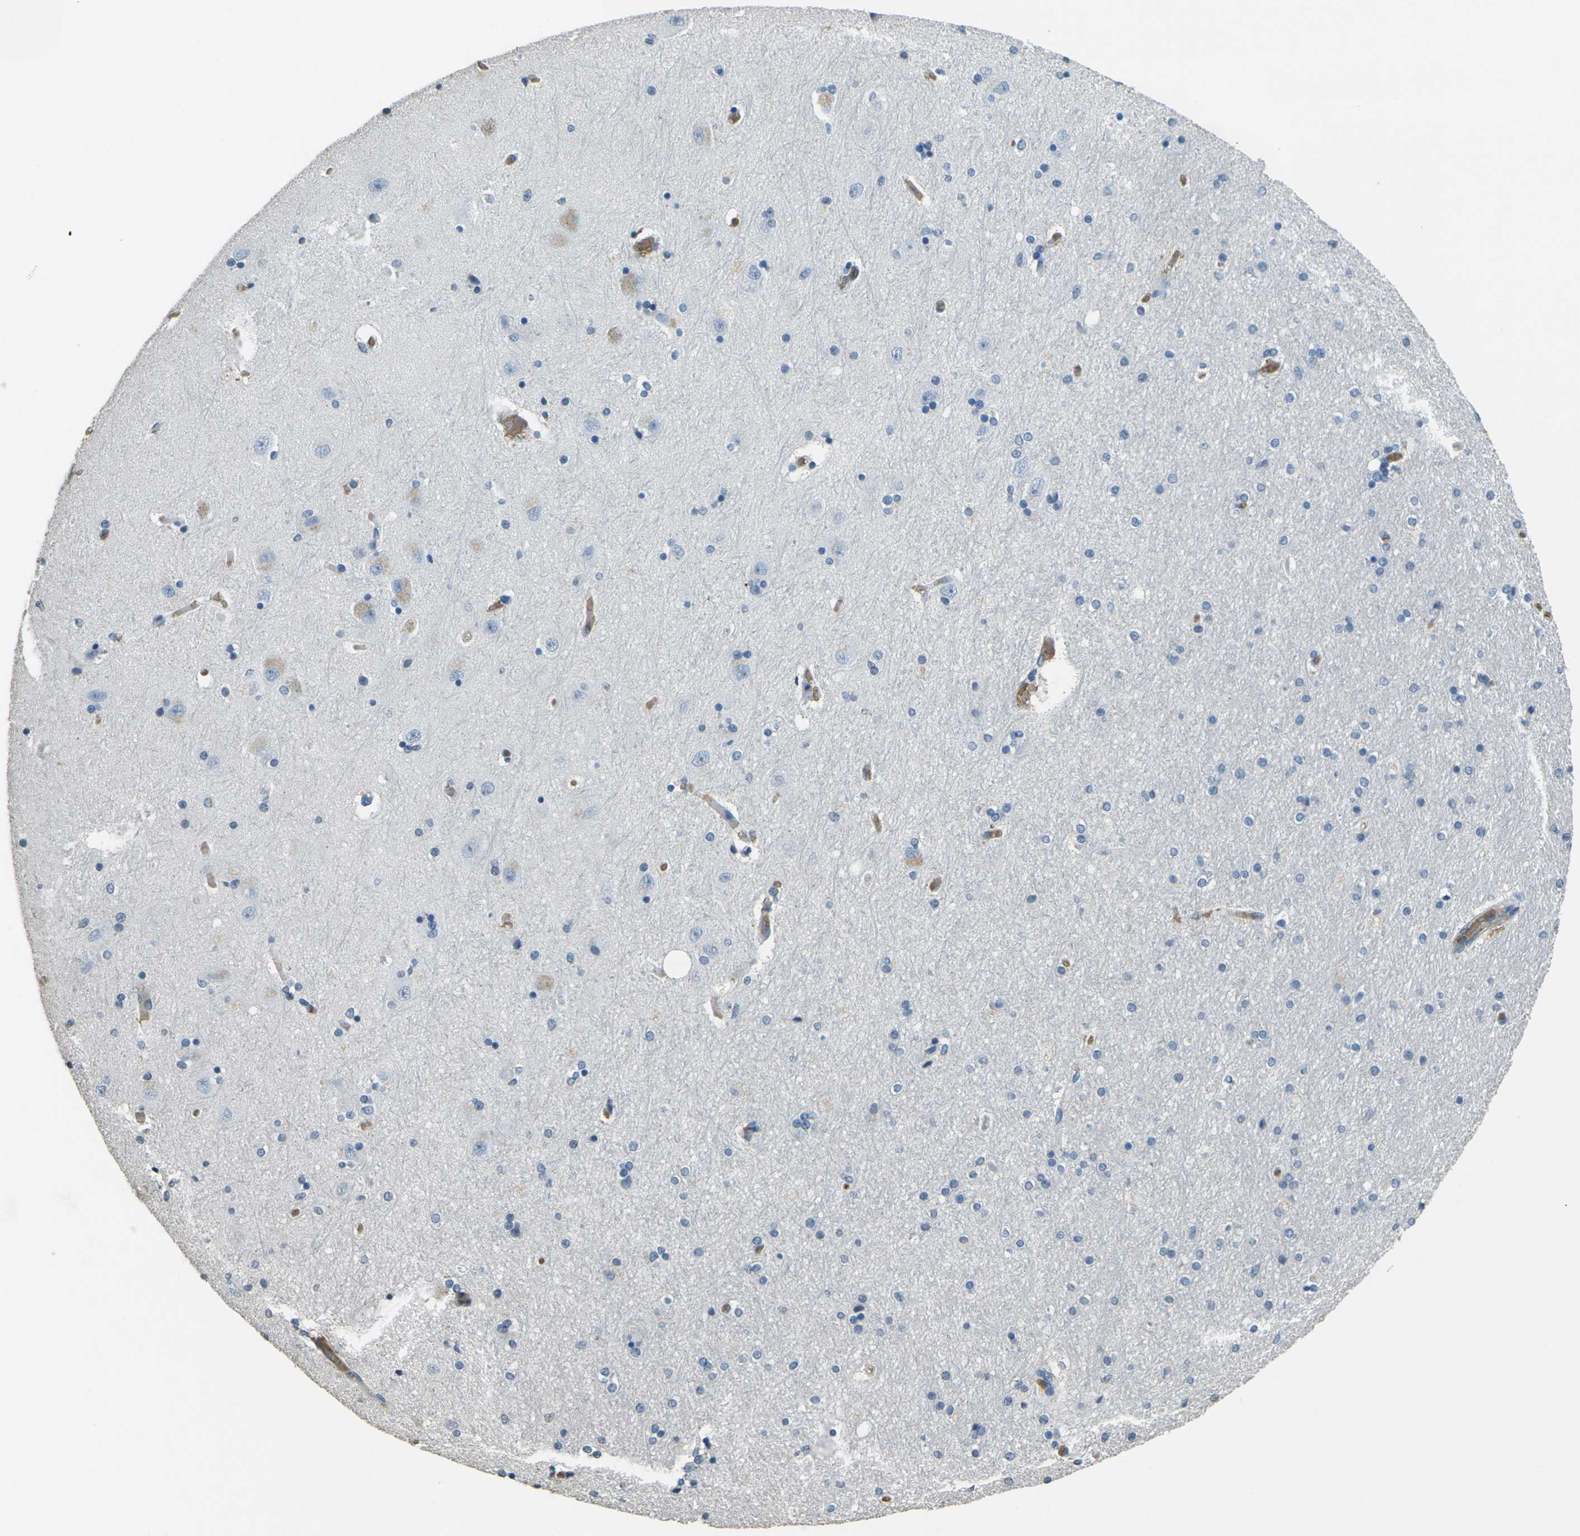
{"staining": {"intensity": "negative", "quantity": "none", "location": "none"}, "tissue": "hippocampus", "cell_type": "Glial cells", "image_type": "normal", "snomed": [{"axis": "morphology", "description": "Normal tissue, NOS"}, {"axis": "topography", "description": "Hippocampus"}], "caption": "Immunohistochemistry of normal human hippocampus reveals no staining in glial cells.", "gene": "HBB", "patient": {"sex": "female", "age": 54}}